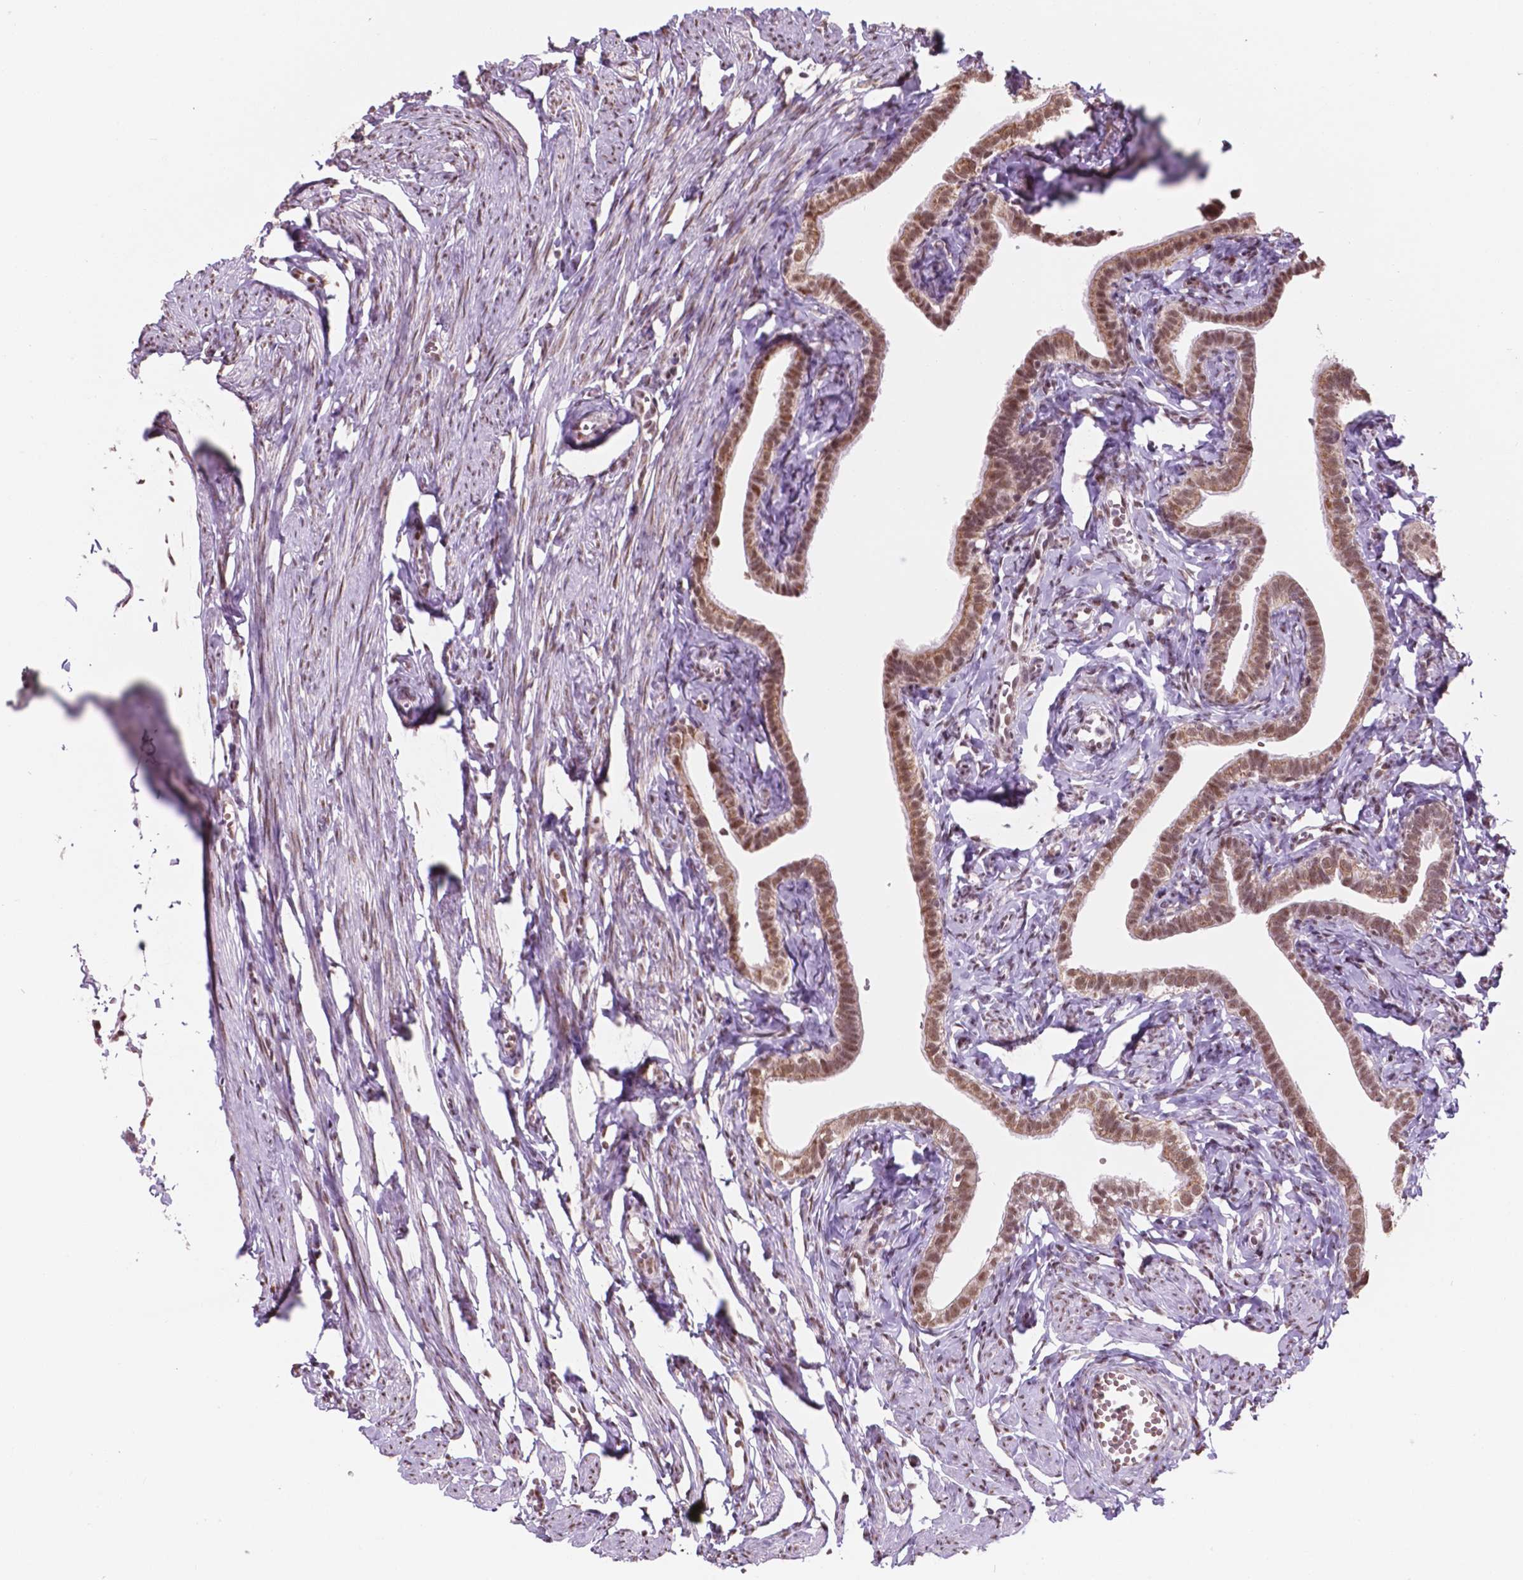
{"staining": {"intensity": "moderate", "quantity": ">75%", "location": "cytoplasmic/membranous,nuclear"}, "tissue": "fallopian tube", "cell_type": "Glandular cells", "image_type": "normal", "snomed": [{"axis": "morphology", "description": "Normal tissue, NOS"}, {"axis": "topography", "description": "Fallopian tube"}], "caption": "Immunohistochemistry (IHC) (DAB) staining of benign human fallopian tube demonstrates moderate cytoplasmic/membranous,nuclear protein expression in approximately >75% of glandular cells. Immunohistochemistry stains the protein in brown and the nuclei are stained blue.", "gene": "NDUFA10", "patient": {"sex": "female", "age": 41}}